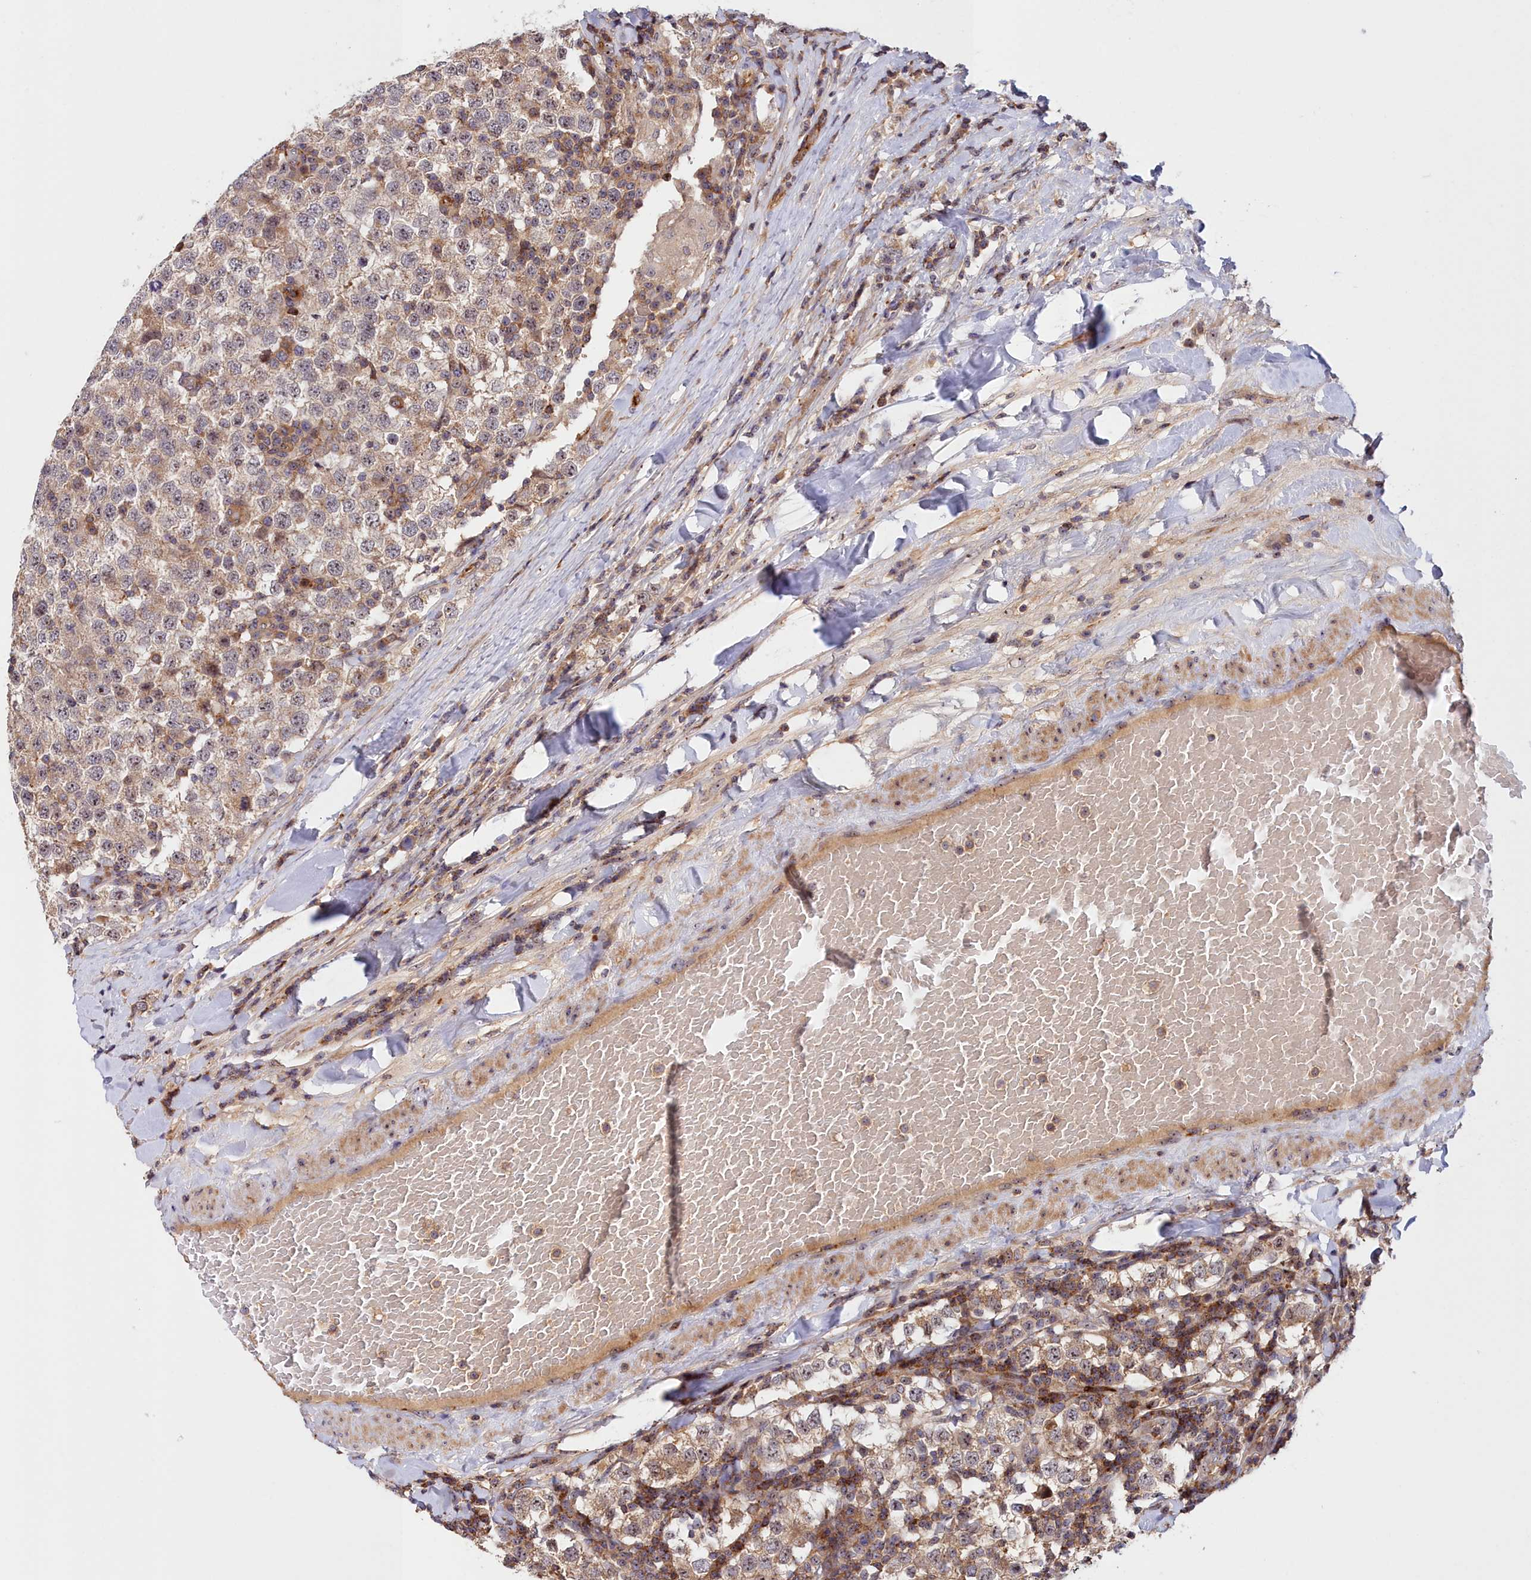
{"staining": {"intensity": "weak", "quantity": ">75%", "location": "cytoplasmic/membranous"}, "tissue": "testis cancer", "cell_type": "Tumor cells", "image_type": "cancer", "snomed": [{"axis": "morphology", "description": "Seminoma, NOS"}, {"axis": "topography", "description": "Testis"}], "caption": "Immunohistochemistry (IHC) histopathology image of seminoma (testis) stained for a protein (brown), which reveals low levels of weak cytoplasmic/membranous expression in about >75% of tumor cells.", "gene": "NEURL4", "patient": {"sex": "male", "age": 34}}